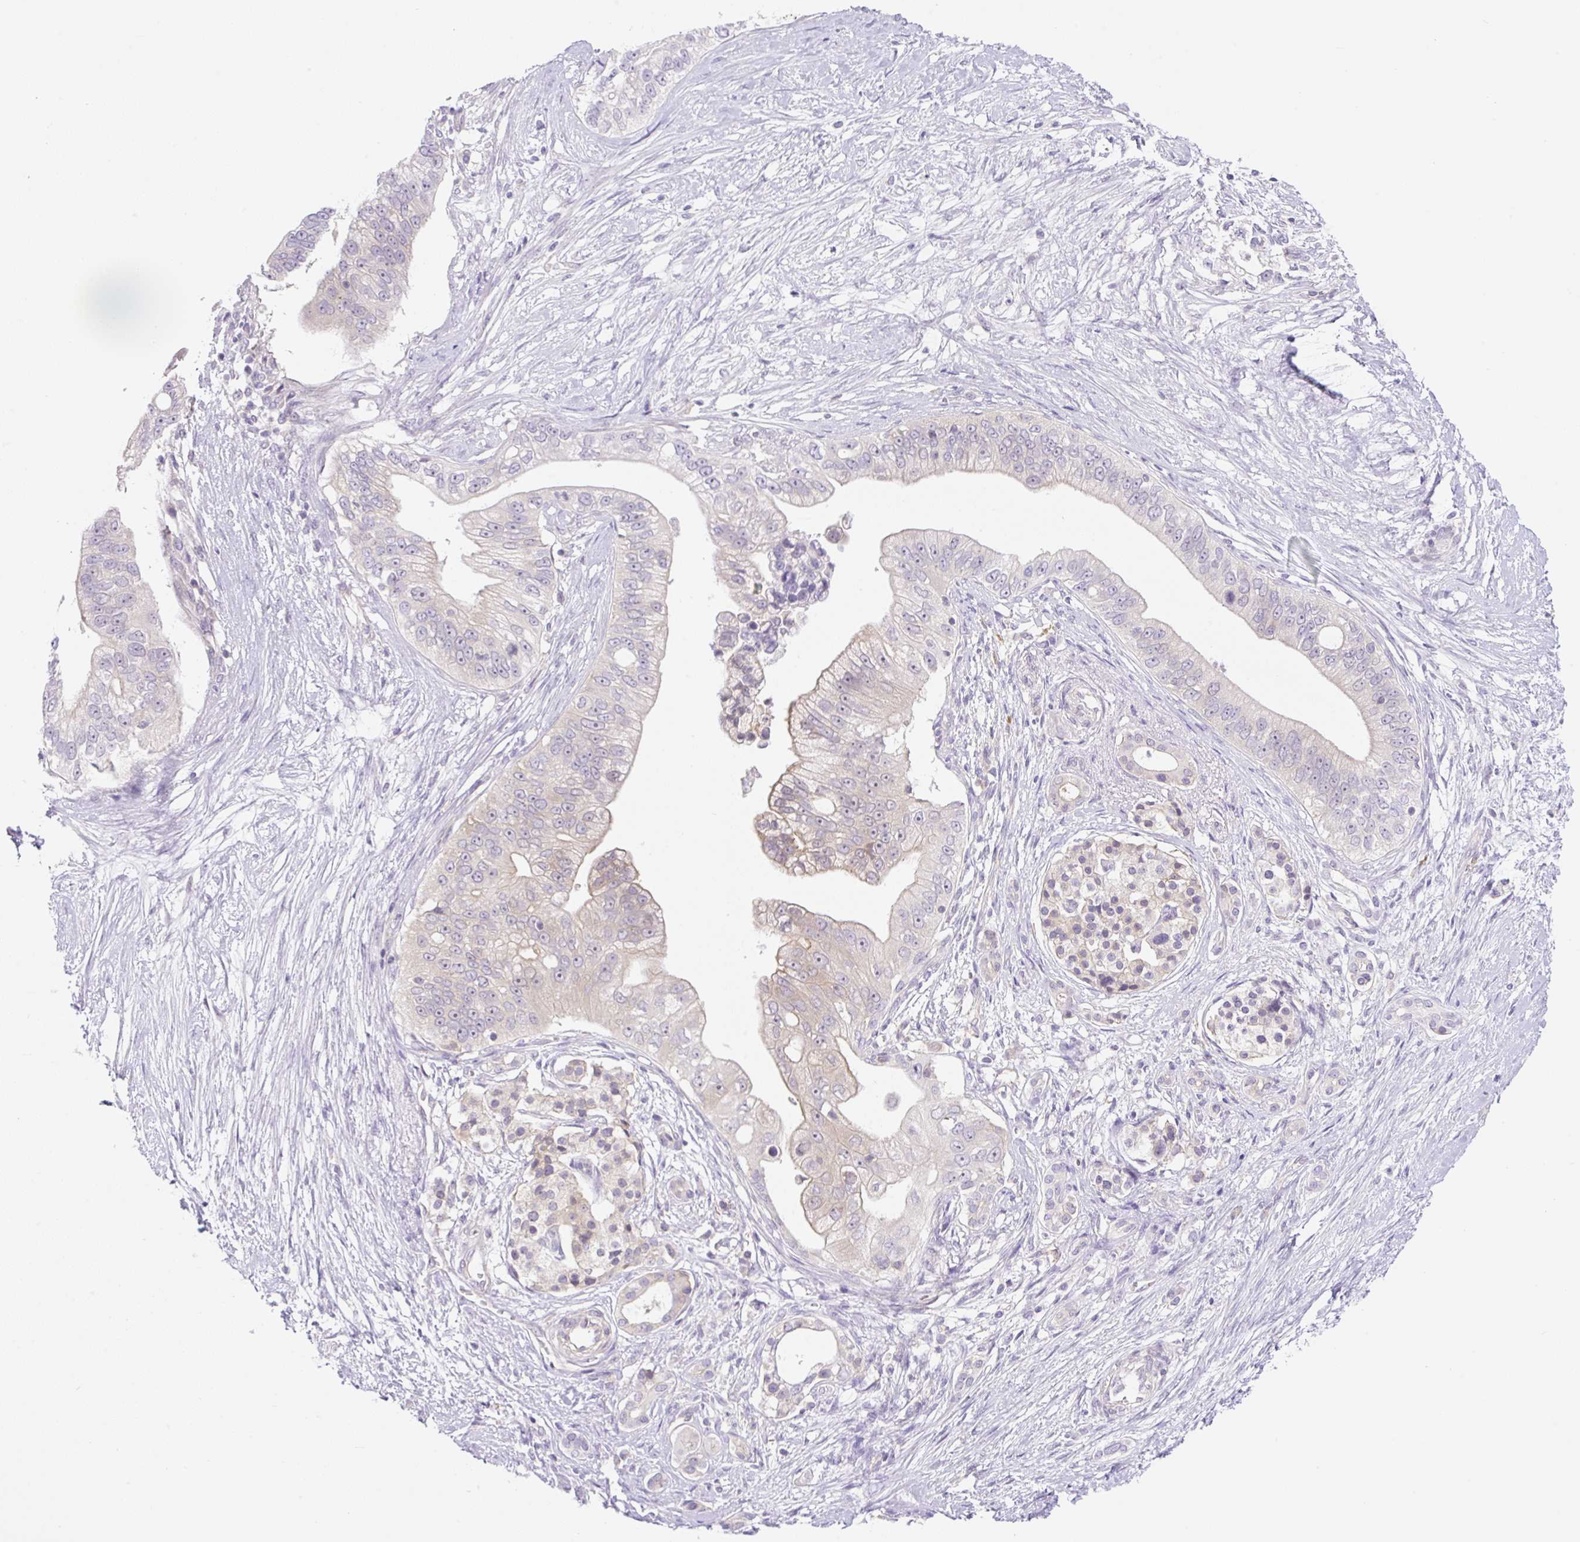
{"staining": {"intensity": "negative", "quantity": "none", "location": "none"}, "tissue": "pancreatic cancer", "cell_type": "Tumor cells", "image_type": "cancer", "snomed": [{"axis": "morphology", "description": "Adenocarcinoma, NOS"}, {"axis": "topography", "description": "Pancreas"}], "caption": "A histopathology image of pancreatic adenocarcinoma stained for a protein displays no brown staining in tumor cells.", "gene": "CAMK2B", "patient": {"sex": "male", "age": 70}}